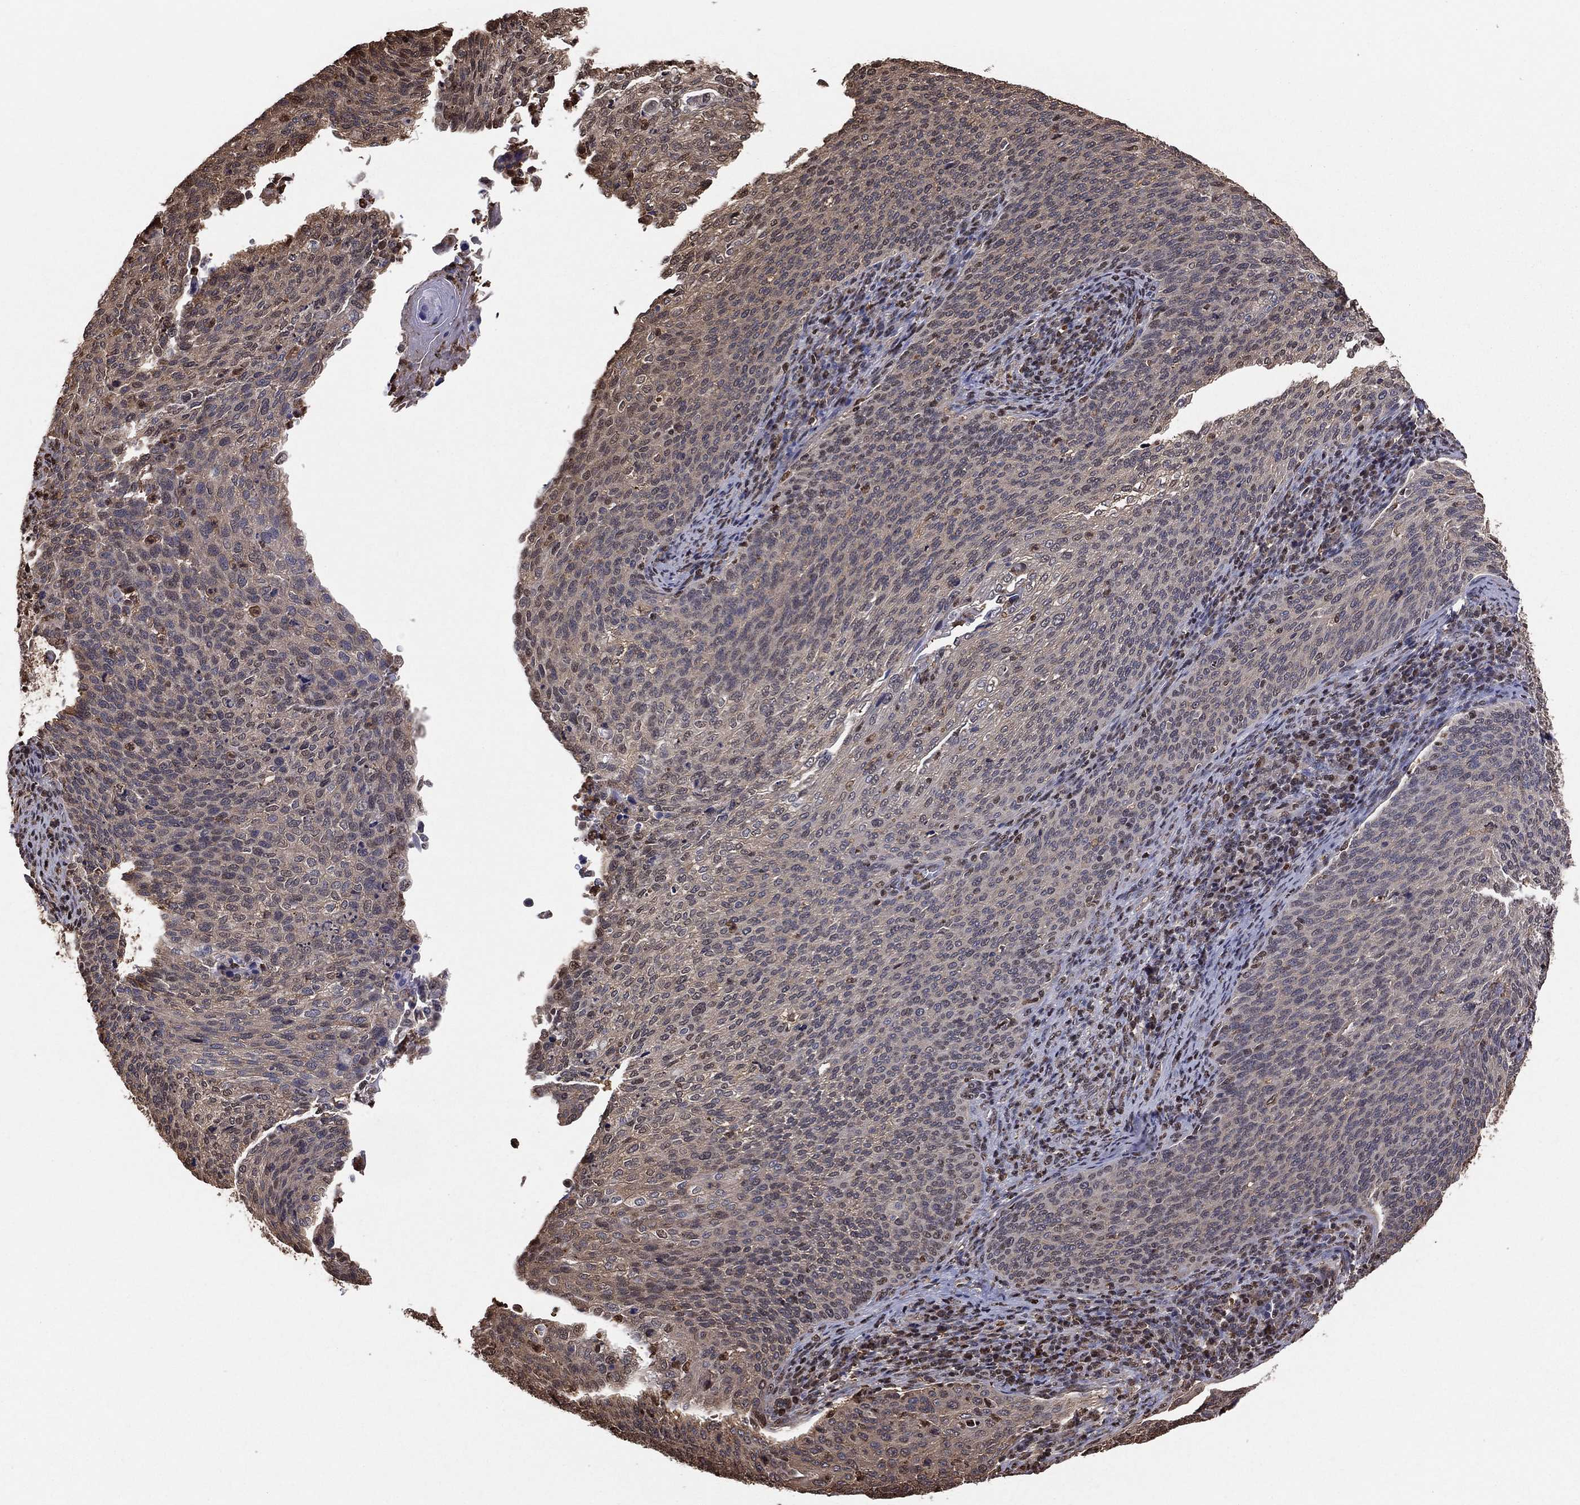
{"staining": {"intensity": "moderate", "quantity": "<25%", "location": "cytoplasmic/membranous"}, "tissue": "cervical cancer", "cell_type": "Tumor cells", "image_type": "cancer", "snomed": [{"axis": "morphology", "description": "Squamous cell carcinoma, NOS"}, {"axis": "topography", "description": "Cervix"}], "caption": "The micrograph reveals a brown stain indicating the presence of a protein in the cytoplasmic/membranous of tumor cells in squamous cell carcinoma (cervical).", "gene": "GAPDH", "patient": {"sex": "female", "age": 52}}